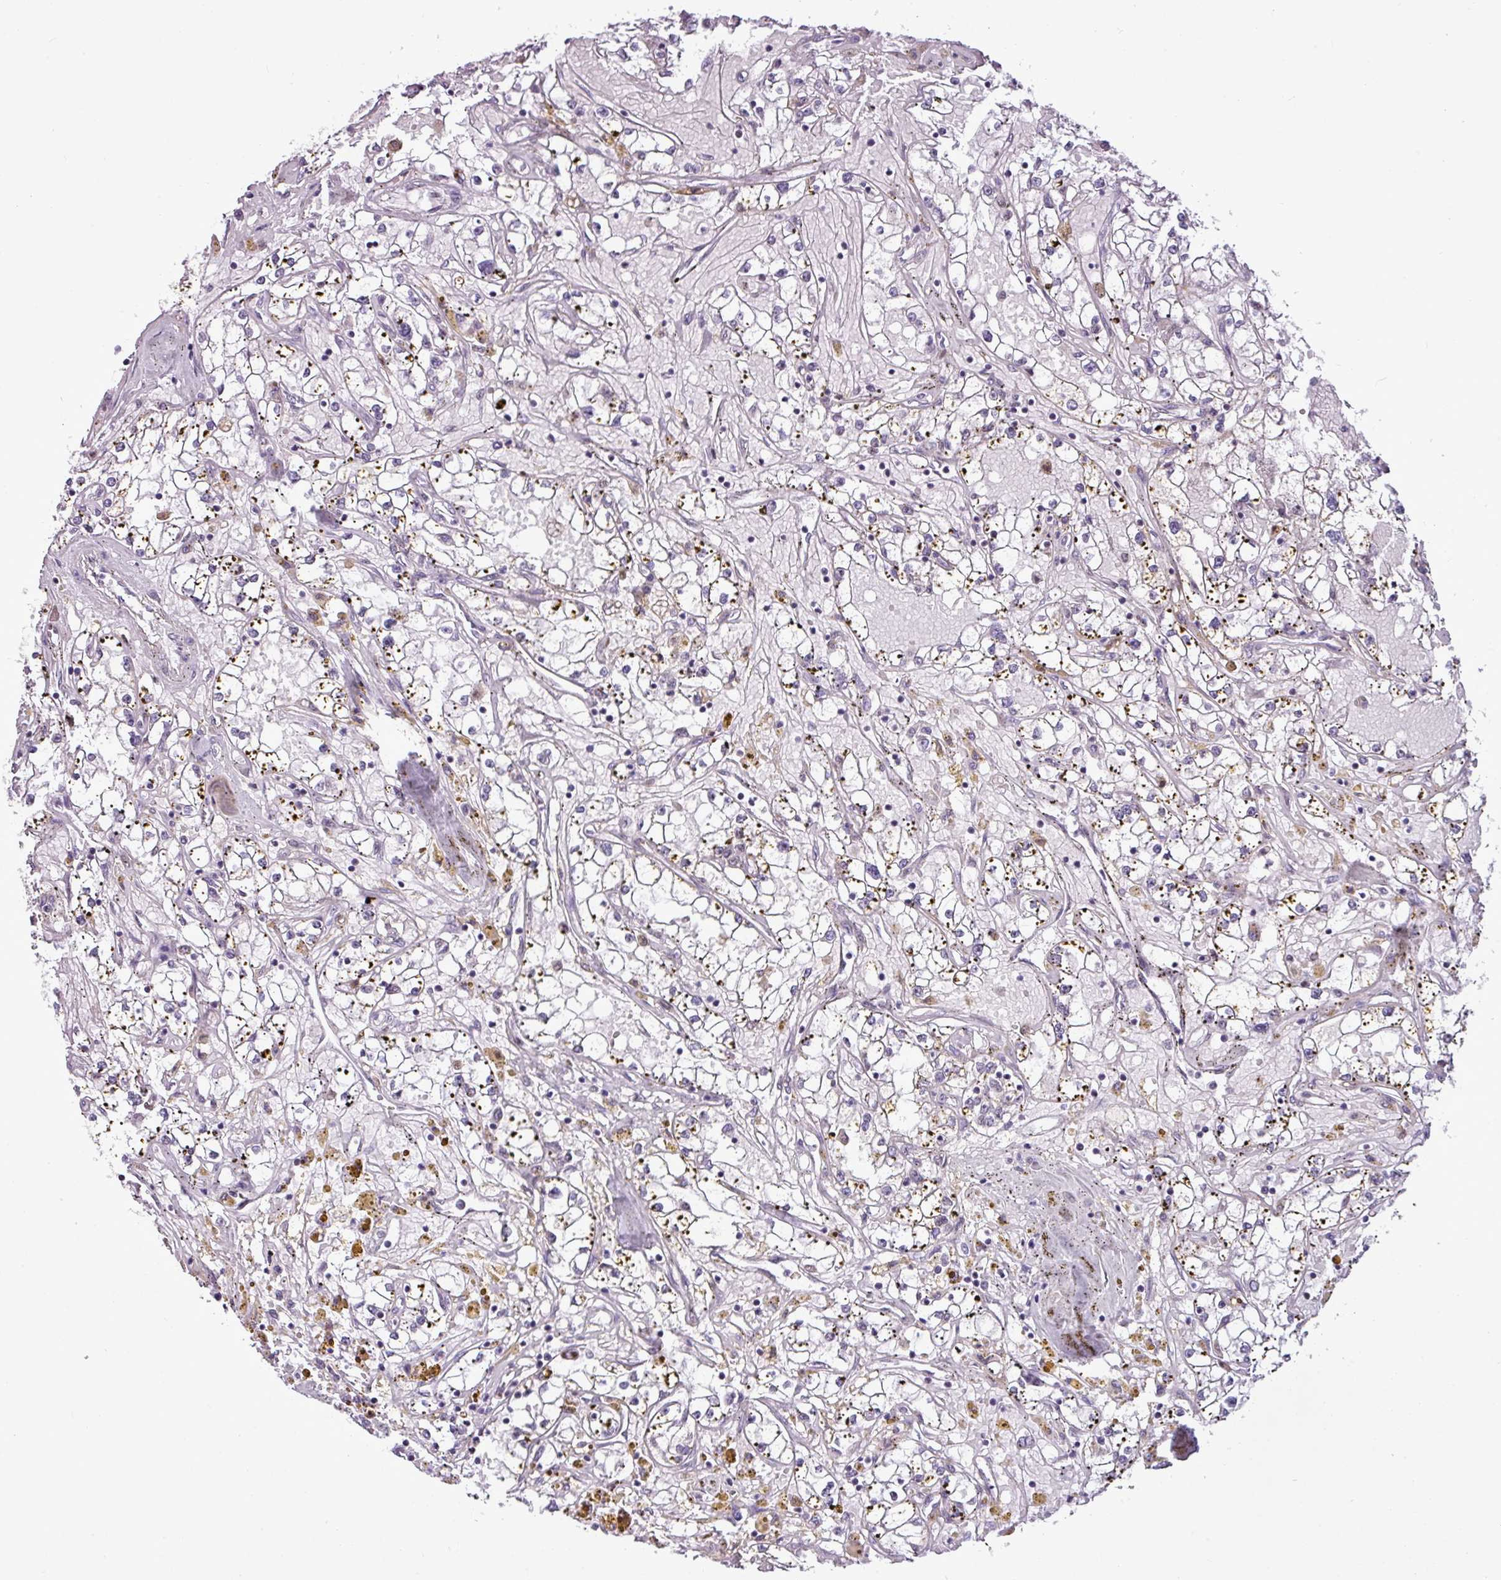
{"staining": {"intensity": "negative", "quantity": "none", "location": "none"}, "tissue": "renal cancer", "cell_type": "Tumor cells", "image_type": "cancer", "snomed": [{"axis": "morphology", "description": "Adenocarcinoma, NOS"}, {"axis": "topography", "description": "Kidney"}], "caption": "Tumor cells show no significant protein staining in renal cancer. Brightfield microscopy of IHC stained with DAB (3,3'-diaminobenzidine) (brown) and hematoxylin (blue), captured at high magnification.", "gene": "UTP18", "patient": {"sex": "male", "age": 56}}